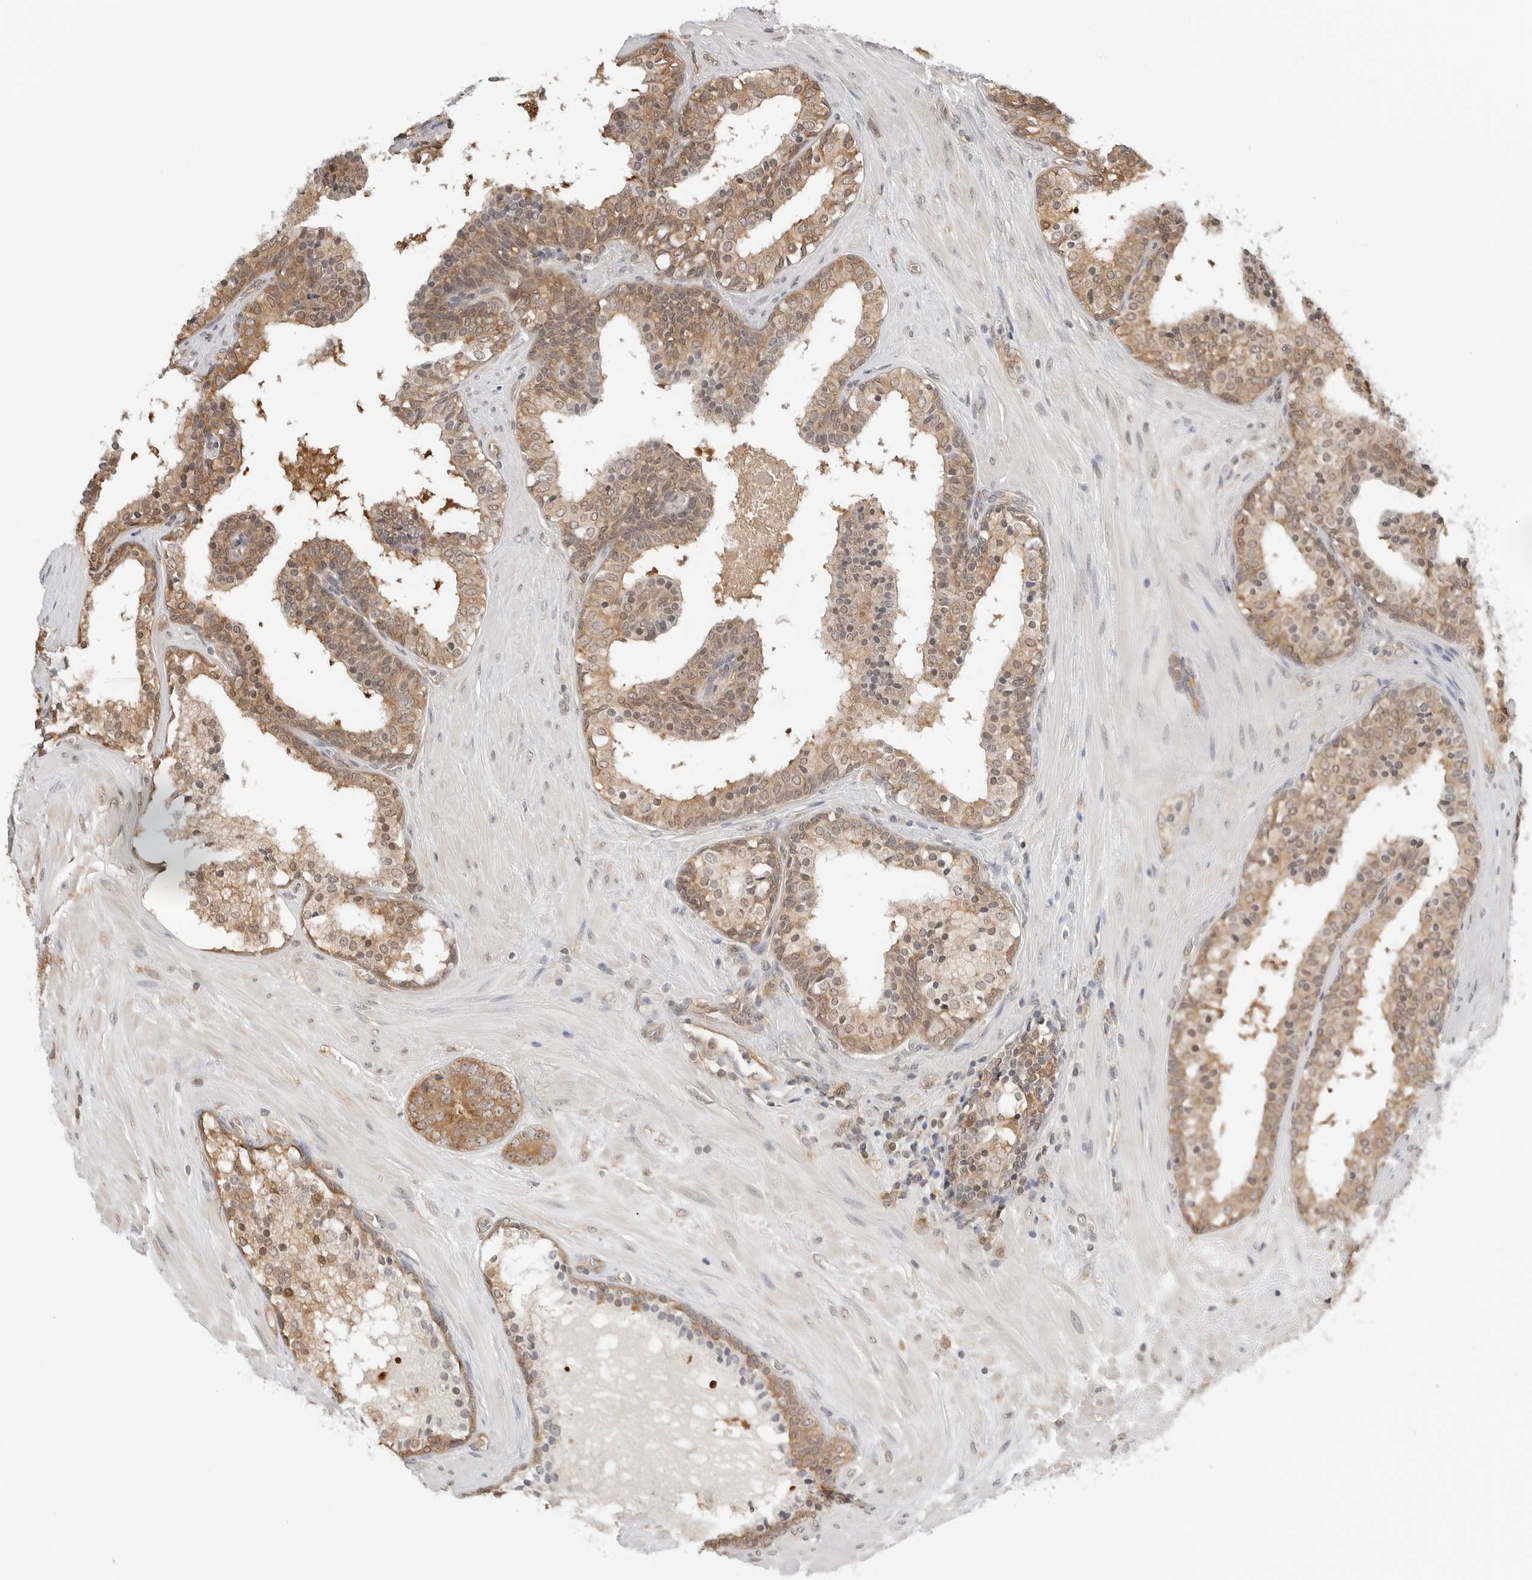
{"staining": {"intensity": "moderate", "quantity": ">75%", "location": "cytoplasmic/membranous,nuclear"}, "tissue": "prostate cancer", "cell_type": "Tumor cells", "image_type": "cancer", "snomed": [{"axis": "morphology", "description": "Adenocarcinoma, High grade"}, {"axis": "topography", "description": "Prostate"}], "caption": "An image of human high-grade adenocarcinoma (prostate) stained for a protein reveals moderate cytoplasmic/membranous and nuclear brown staining in tumor cells.", "gene": "NUDC", "patient": {"sex": "male", "age": 56}}